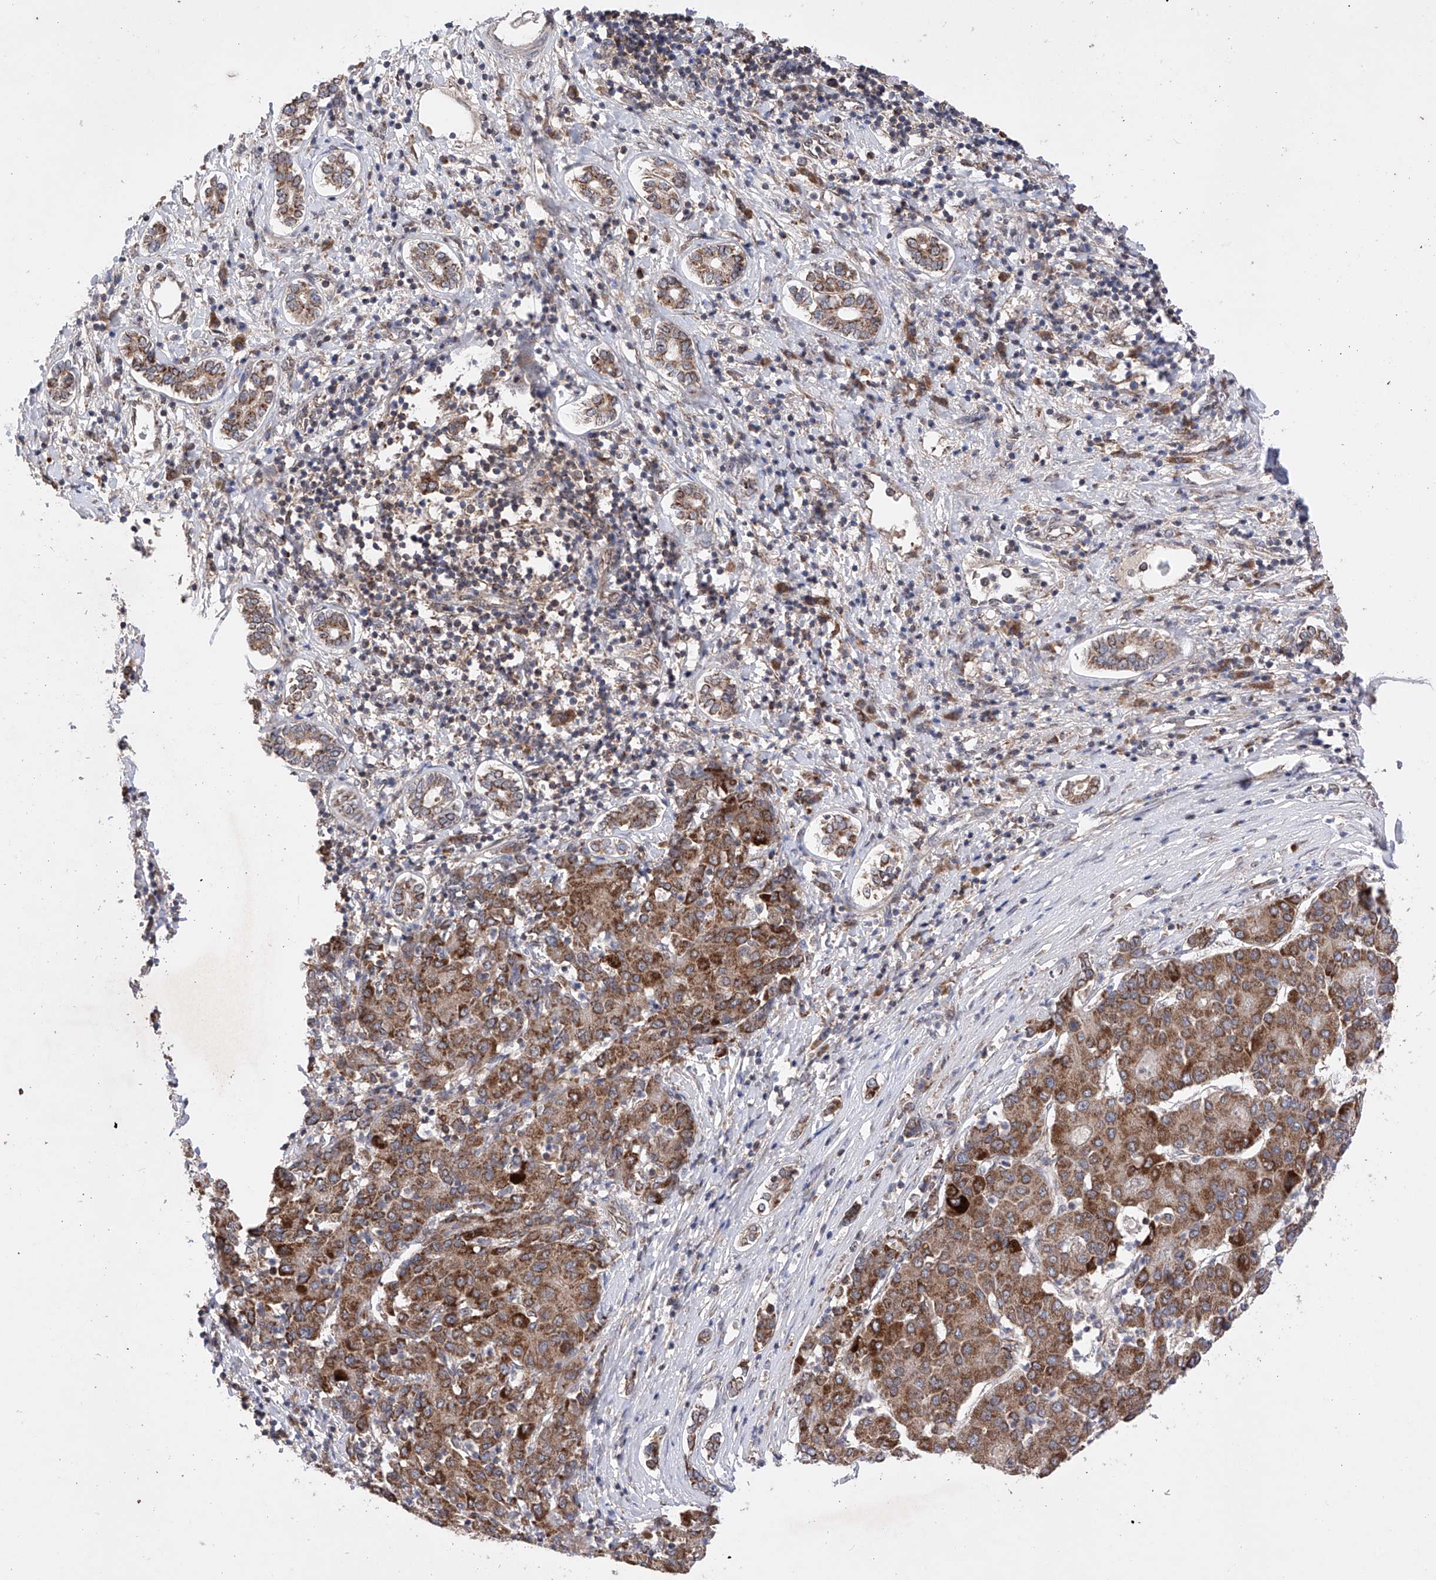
{"staining": {"intensity": "moderate", "quantity": ">75%", "location": "cytoplasmic/membranous"}, "tissue": "liver cancer", "cell_type": "Tumor cells", "image_type": "cancer", "snomed": [{"axis": "morphology", "description": "Carcinoma, Hepatocellular, NOS"}, {"axis": "topography", "description": "Liver"}], "caption": "Protein analysis of hepatocellular carcinoma (liver) tissue demonstrates moderate cytoplasmic/membranous positivity in approximately >75% of tumor cells.", "gene": "SDHAF4", "patient": {"sex": "male", "age": 65}}